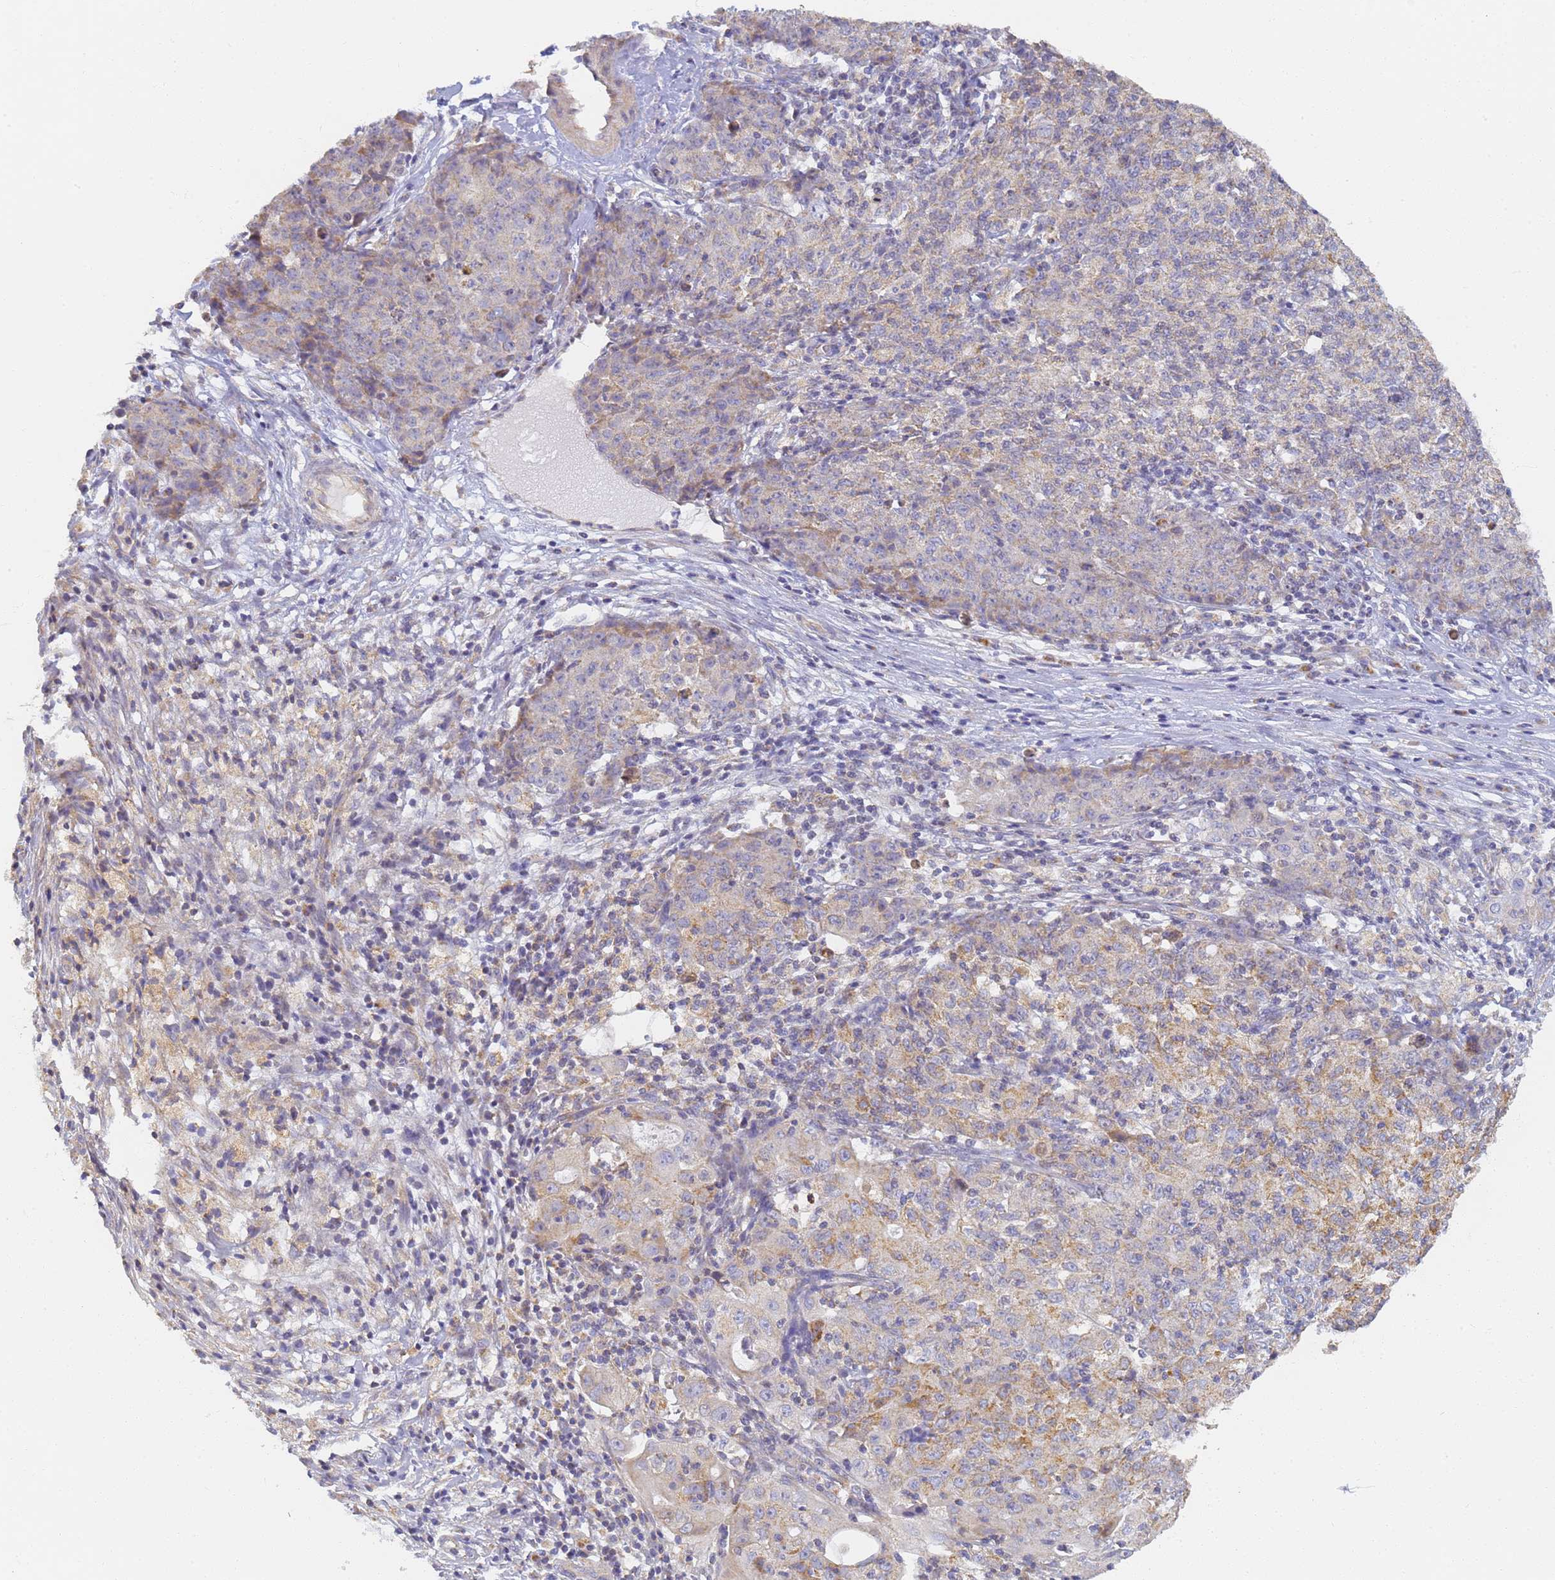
{"staining": {"intensity": "moderate", "quantity": "25%-75%", "location": "cytoplasmic/membranous"}, "tissue": "ovarian cancer", "cell_type": "Tumor cells", "image_type": "cancer", "snomed": [{"axis": "morphology", "description": "Carcinoma, endometroid"}, {"axis": "topography", "description": "Ovary"}], "caption": "Endometroid carcinoma (ovarian) stained with IHC reveals moderate cytoplasmic/membranous positivity in approximately 25%-75% of tumor cells.", "gene": "UTP23", "patient": {"sex": "female", "age": 42}}